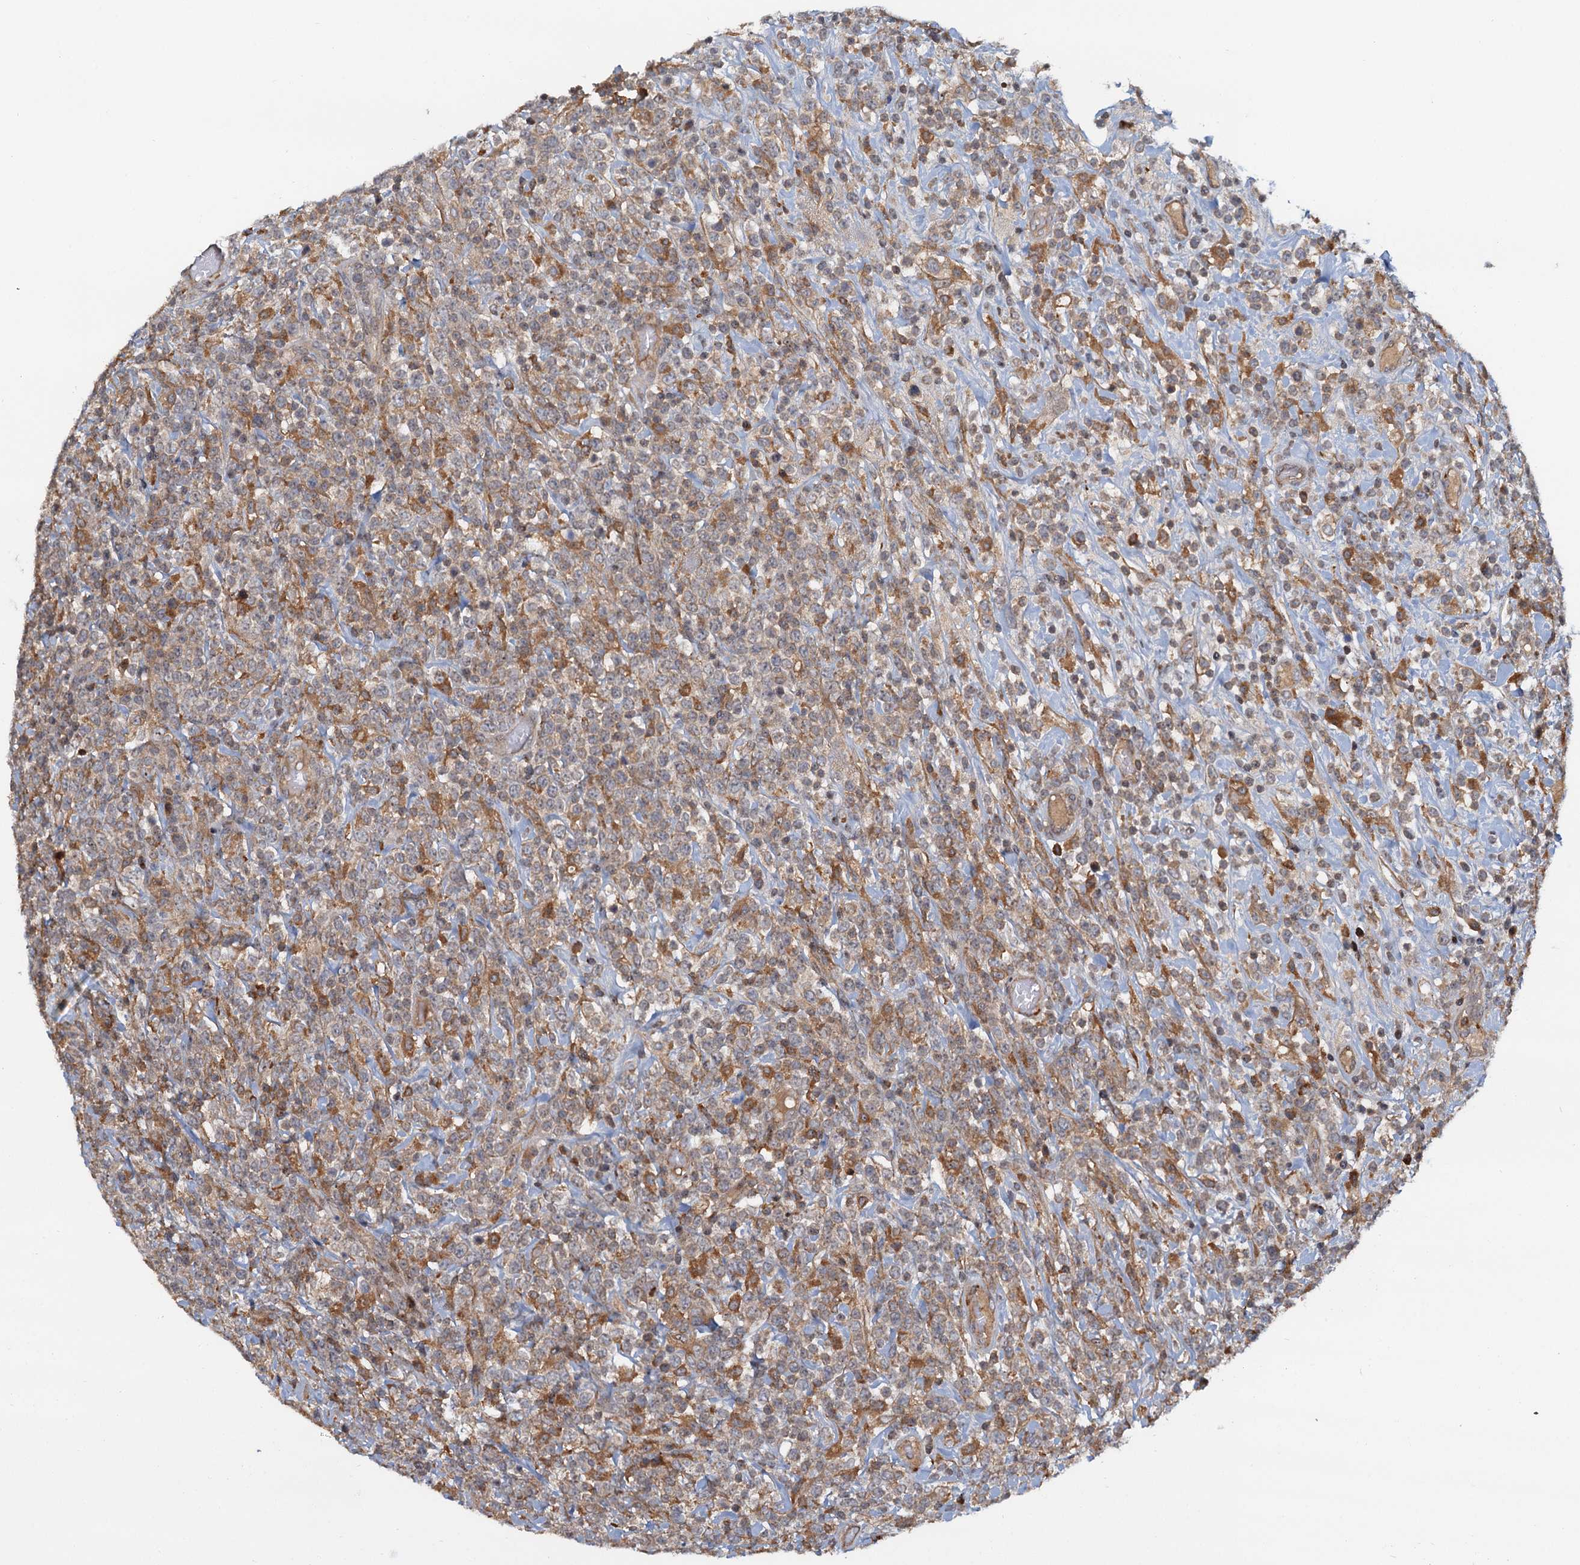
{"staining": {"intensity": "moderate", "quantity": "<25%", "location": "cytoplasmic/membranous"}, "tissue": "lymphoma", "cell_type": "Tumor cells", "image_type": "cancer", "snomed": [{"axis": "morphology", "description": "Malignant lymphoma, non-Hodgkin's type, High grade"}, {"axis": "topography", "description": "Colon"}], "caption": "Protein analysis of malignant lymphoma, non-Hodgkin's type (high-grade) tissue displays moderate cytoplasmic/membranous staining in approximately <25% of tumor cells.", "gene": "TOLLIP", "patient": {"sex": "female", "age": 53}}